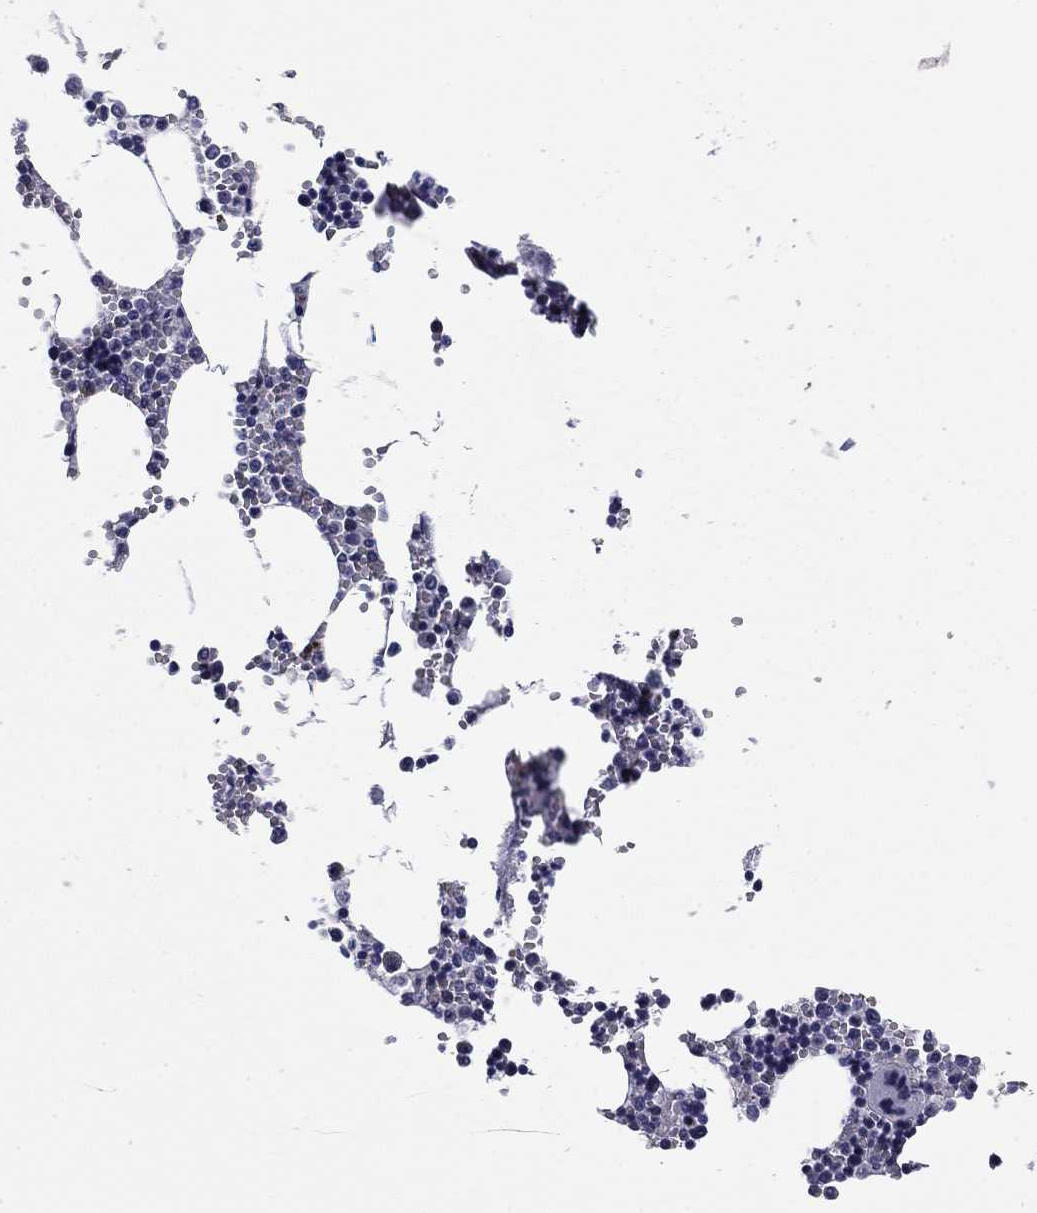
{"staining": {"intensity": "negative", "quantity": "none", "location": "none"}, "tissue": "bone marrow", "cell_type": "Hematopoietic cells", "image_type": "normal", "snomed": [{"axis": "morphology", "description": "Normal tissue, NOS"}, {"axis": "topography", "description": "Bone marrow"}], "caption": "This is a micrograph of IHC staining of unremarkable bone marrow, which shows no positivity in hematopoietic cells.", "gene": "REXO5", "patient": {"sex": "male", "age": 54}}